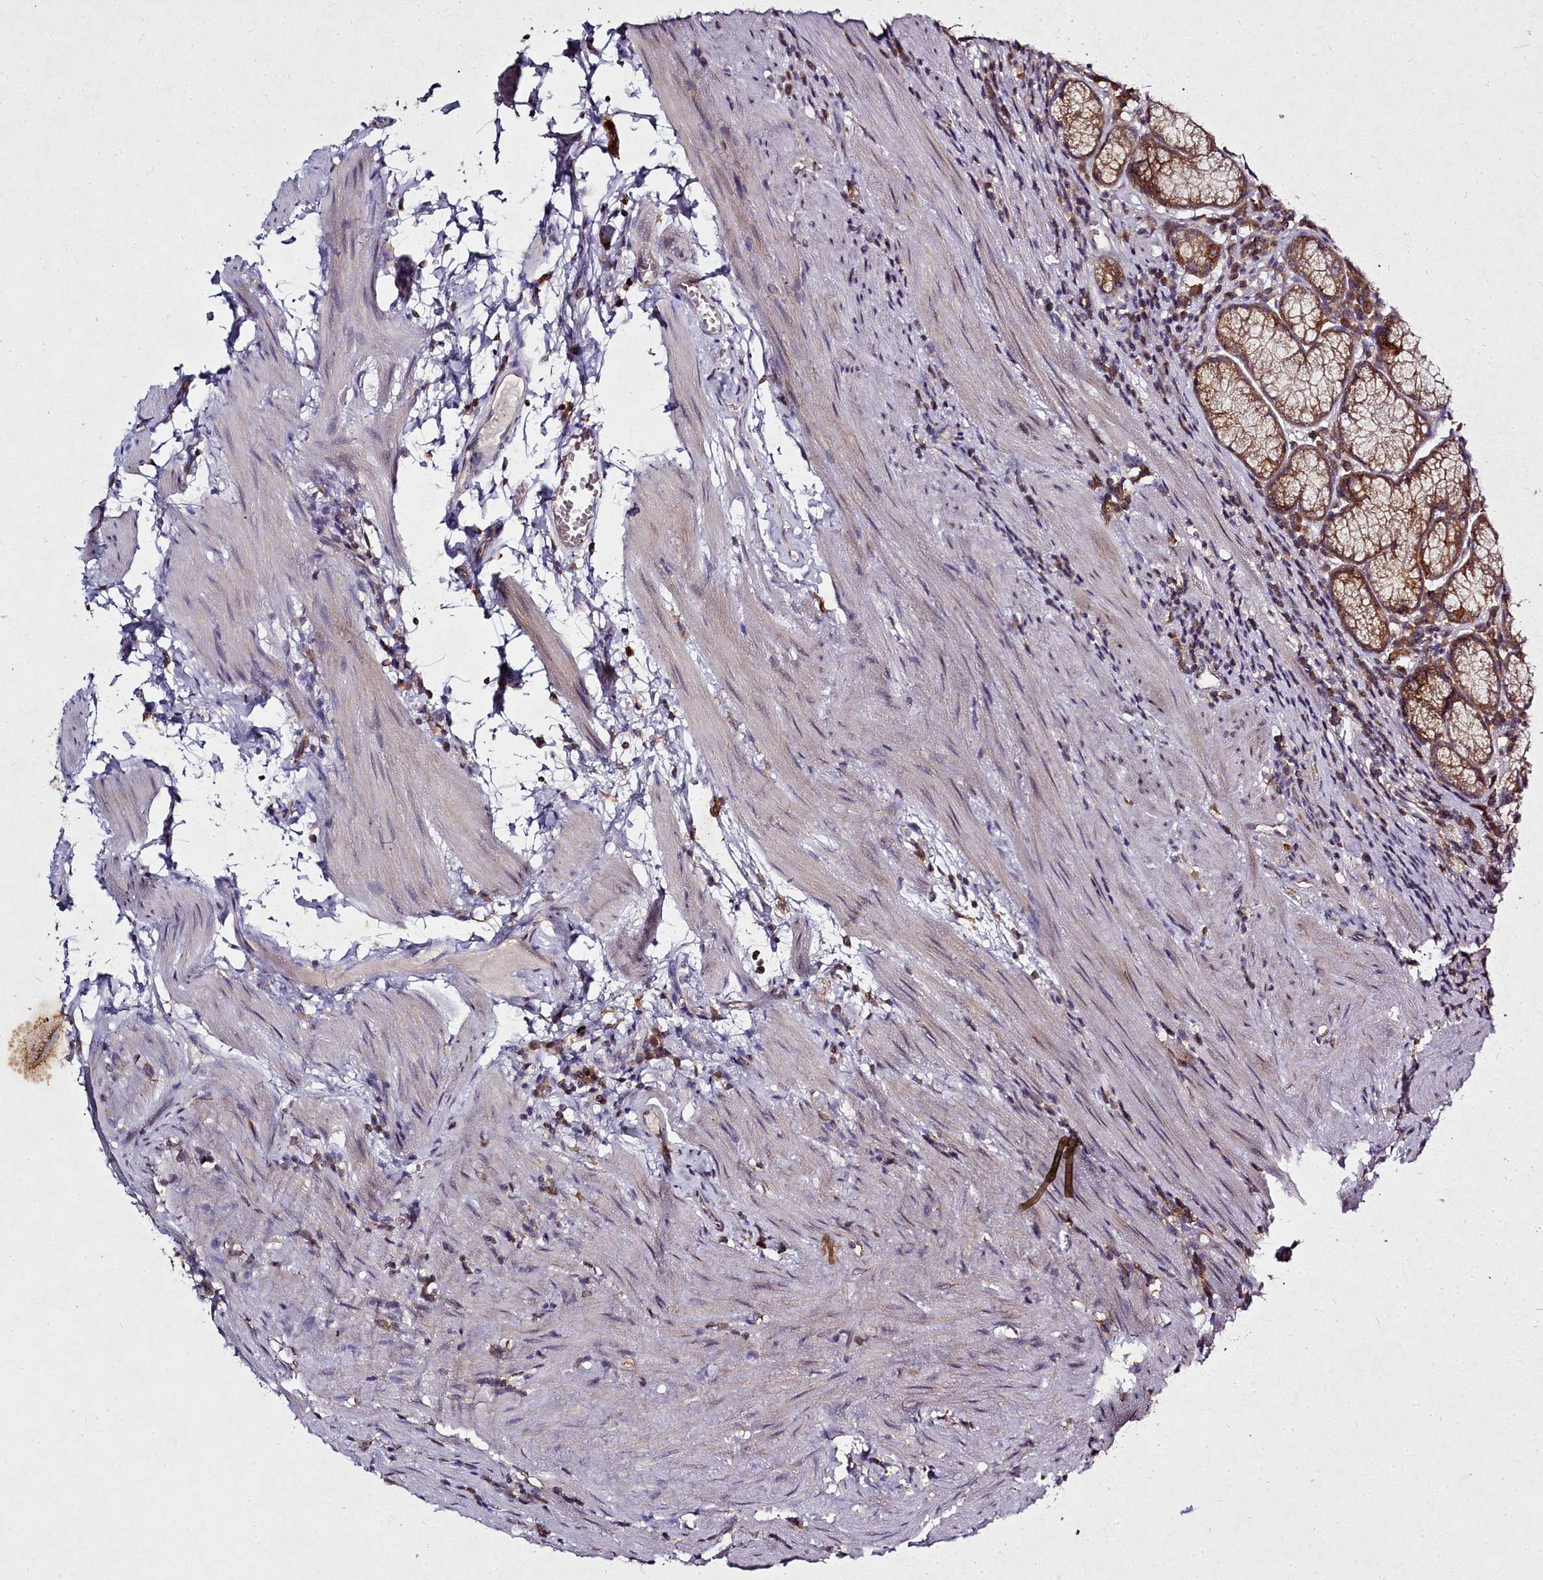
{"staining": {"intensity": "strong", "quantity": ">75%", "location": "cytoplasmic/membranous"}, "tissue": "stomach", "cell_type": "Glandular cells", "image_type": "normal", "snomed": [{"axis": "morphology", "description": "Normal tissue, NOS"}, {"axis": "topography", "description": "Stomach"}], "caption": "A high-resolution photomicrograph shows immunohistochemistry (IHC) staining of benign stomach, which displays strong cytoplasmic/membranous positivity in about >75% of glandular cells.", "gene": "NCKAP1L", "patient": {"sex": "male", "age": 55}}